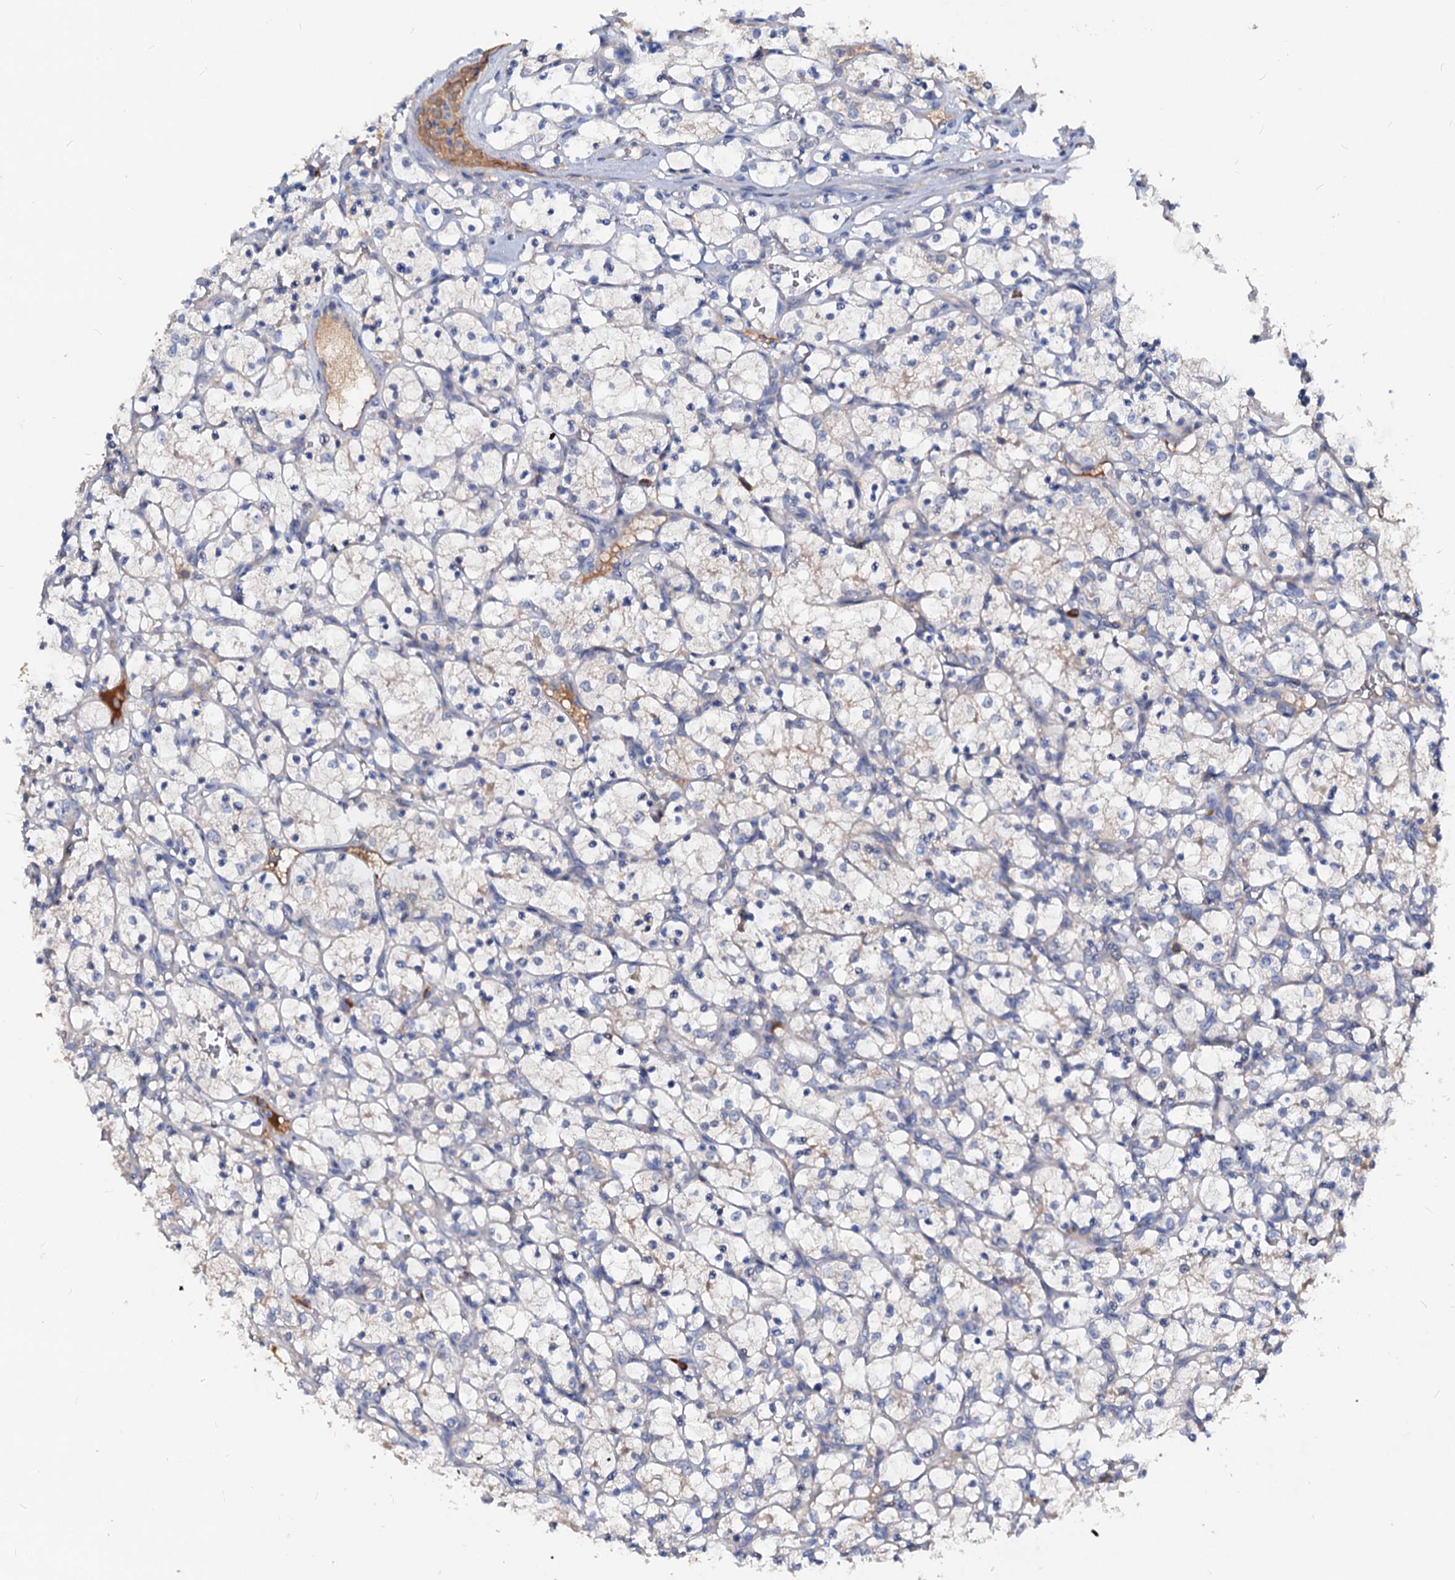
{"staining": {"intensity": "negative", "quantity": "none", "location": "none"}, "tissue": "renal cancer", "cell_type": "Tumor cells", "image_type": "cancer", "snomed": [{"axis": "morphology", "description": "Adenocarcinoma, NOS"}, {"axis": "topography", "description": "Kidney"}], "caption": "The image demonstrates no significant positivity in tumor cells of renal adenocarcinoma. Brightfield microscopy of IHC stained with DAB (3,3'-diaminobenzidine) (brown) and hematoxylin (blue), captured at high magnification.", "gene": "ACY3", "patient": {"sex": "female", "age": 69}}